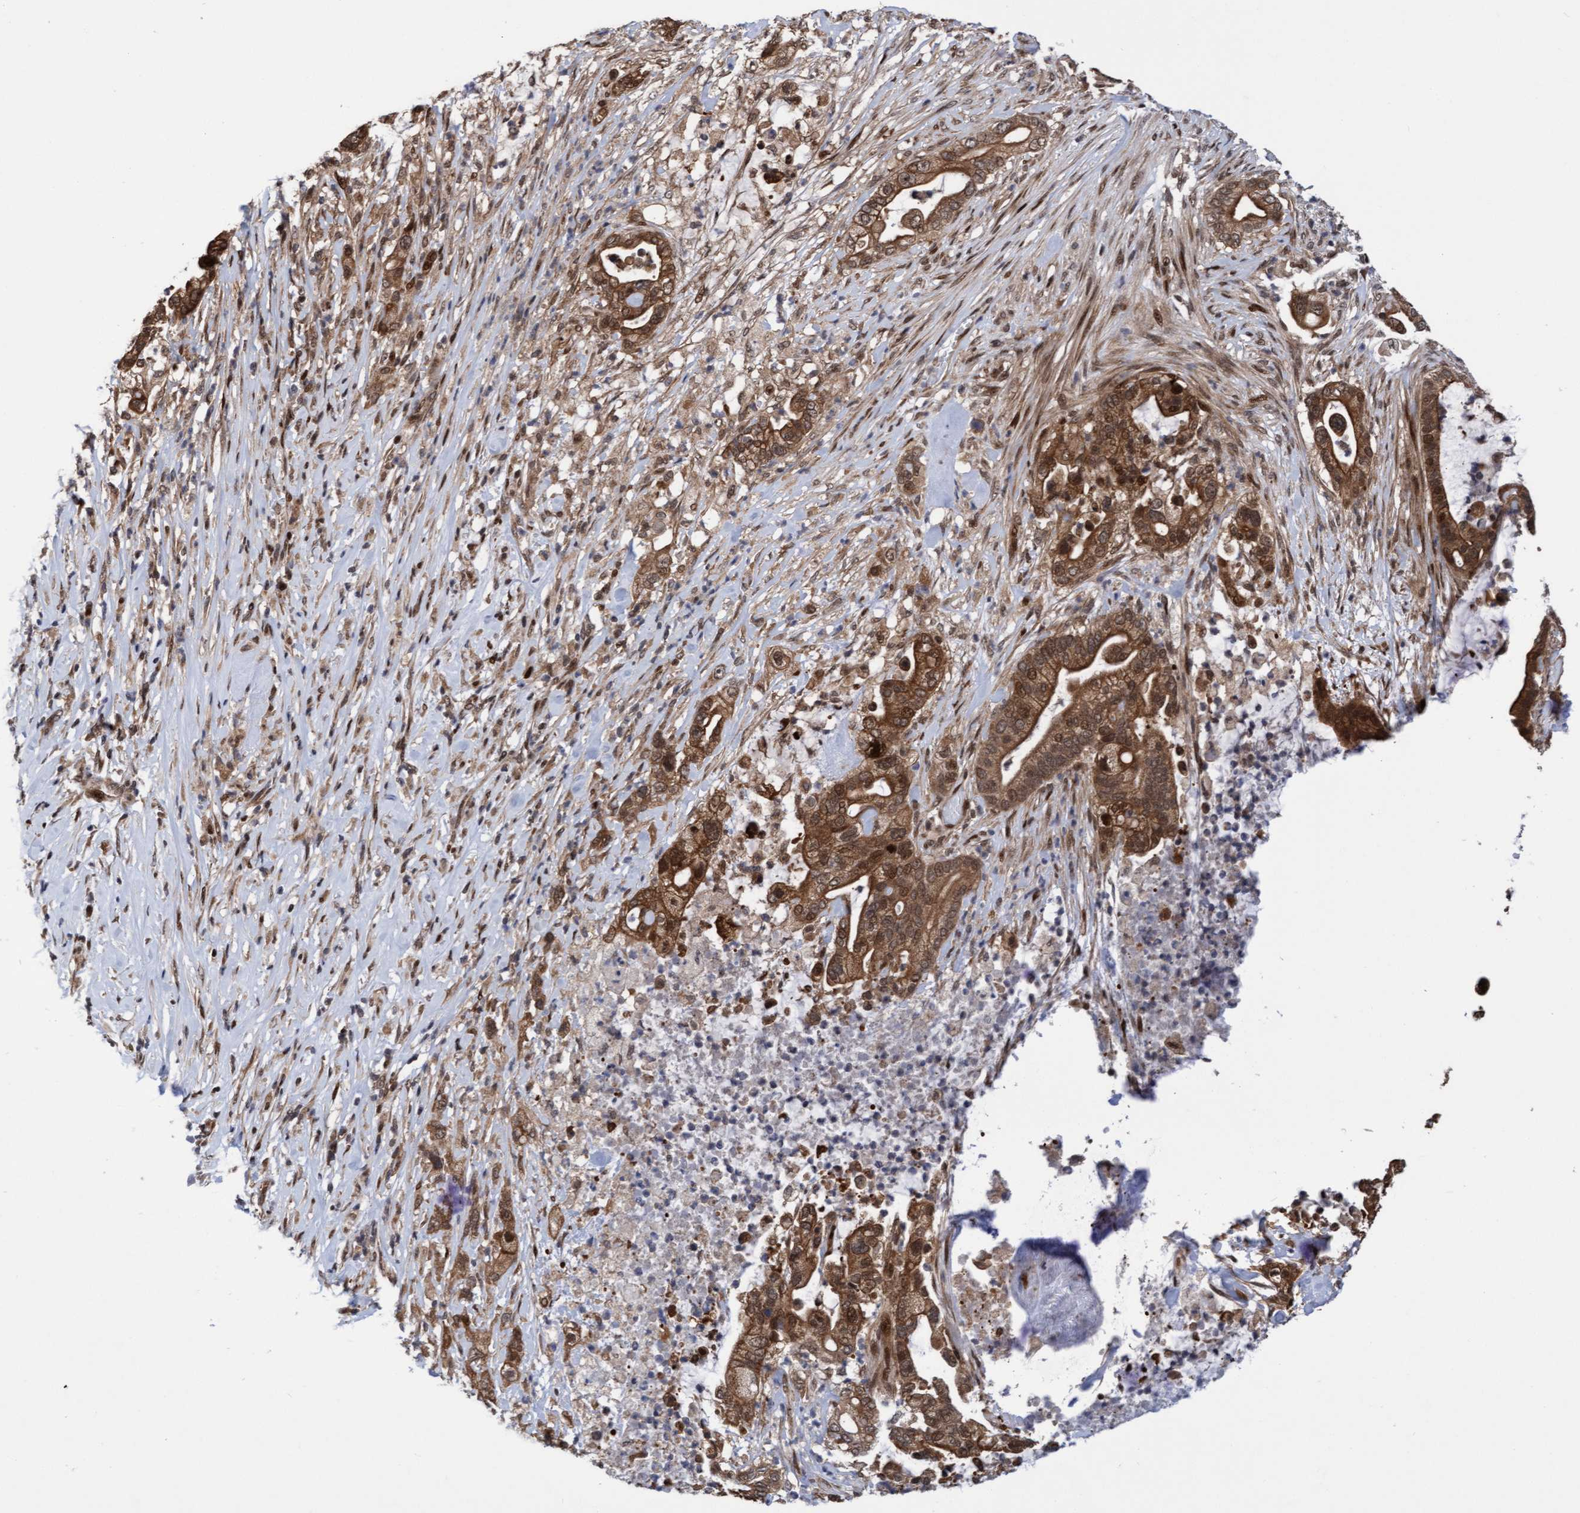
{"staining": {"intensity": "strong", "quantity": ">75%", "location": "cytoplasmic/membranous,nuclear"}, "tissue": "pancreatic cancer", "cell_type": "Tumor cells", "image_type": "cancer", "snomed": [{"axis": "morphology", "description": "Adenocarcinoma, NOS"}, {"axis": "topography", "description": "Pancreas"}], "caption": "Strong cytoplasmic/membranous and nuclear positivity is seen in approximately >75% of tumor cells in pancreatic cancer (adenocarcinoma). The protein is shown in brown color, while the nuclei are stained blue.", "gene": "ITFG1", "patient": {"sex": "male", "age": 69}}